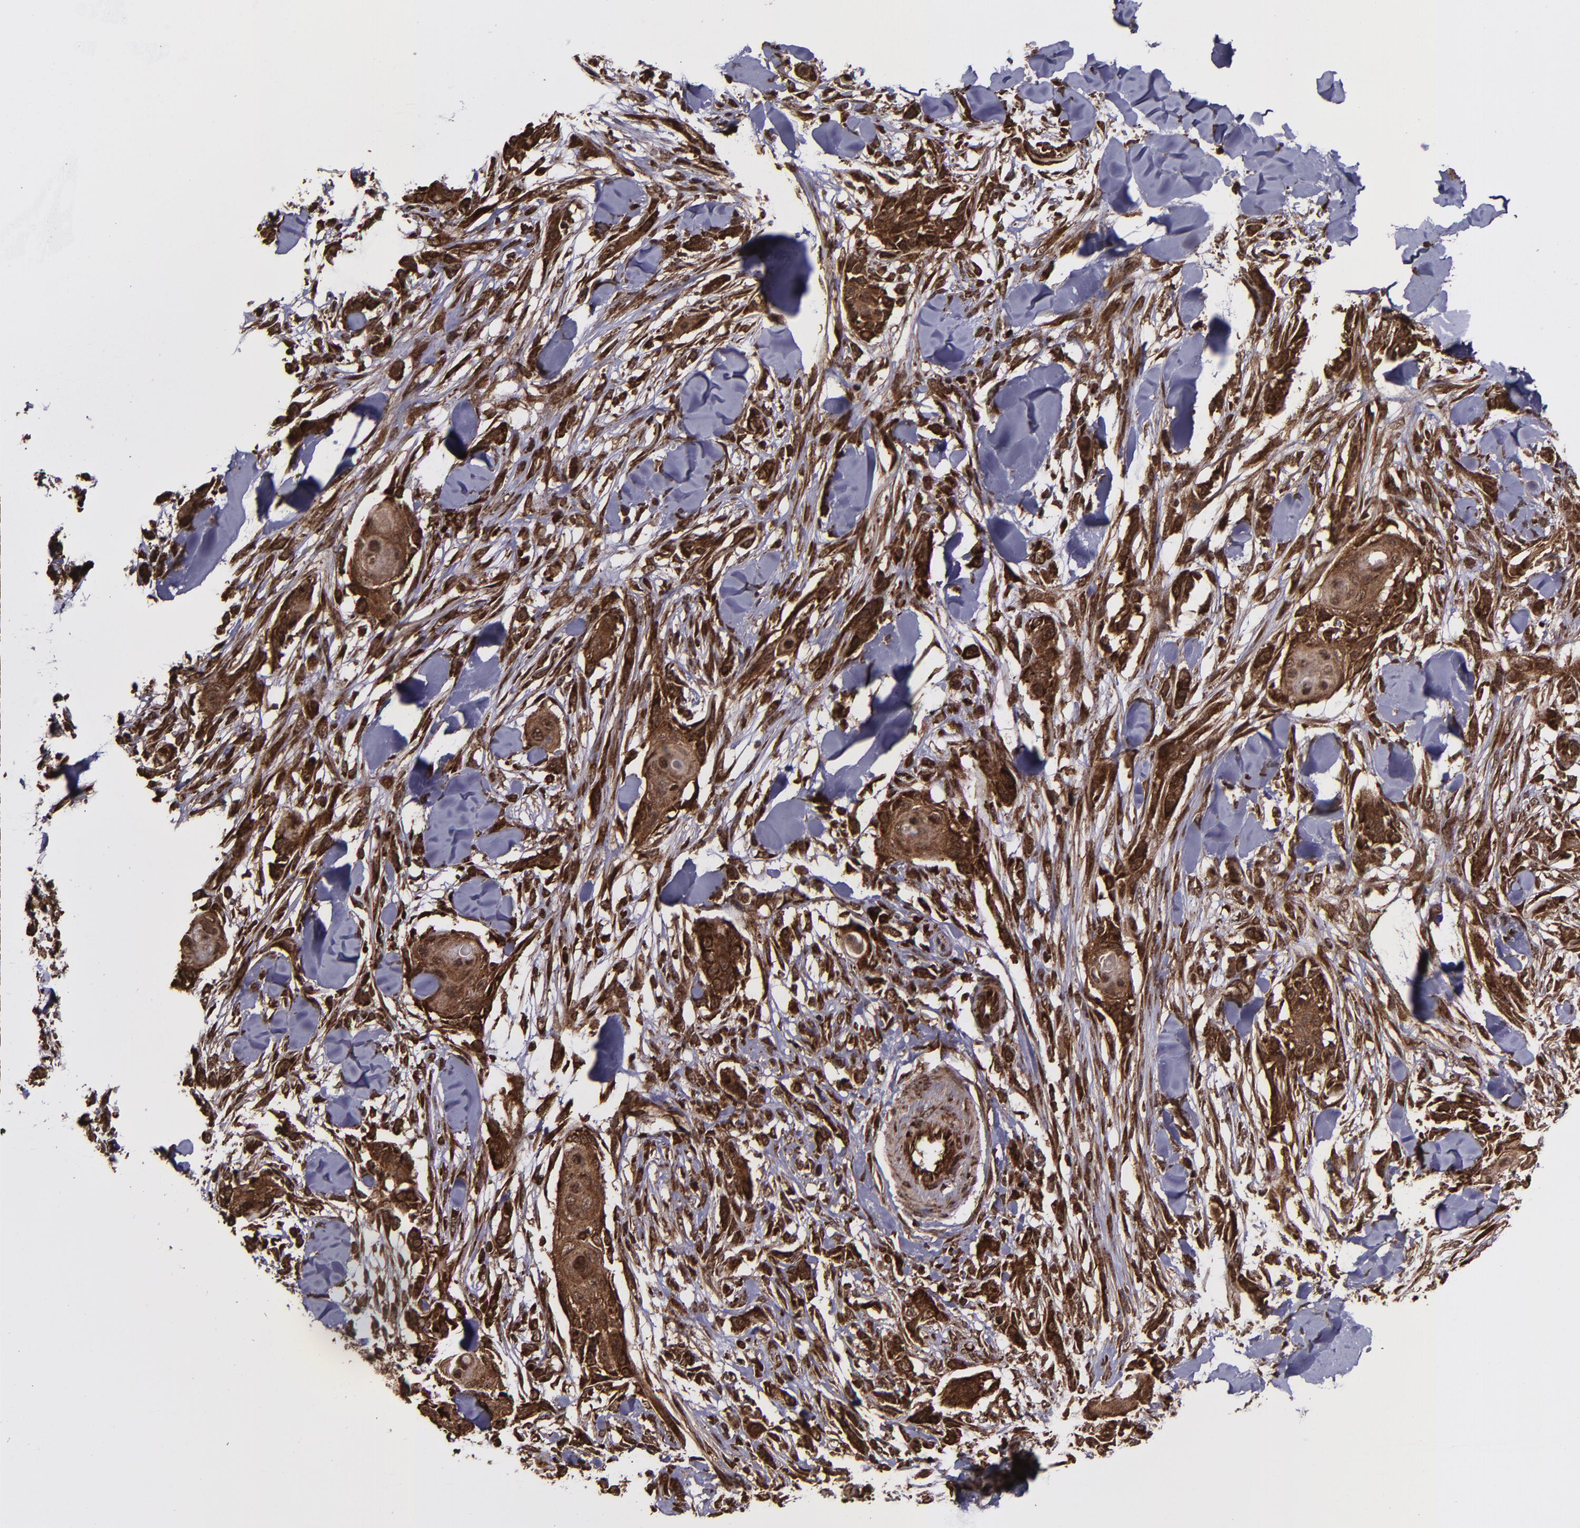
{"staining": {"intensity": "strong", "quantity": ">75%", "location": "cytoplasmic/membranous,nuclear"}, "tissue": "skin cancer", "cell_type": "Tumor cells", "image_type": "cancer", "snomed": [{"axis": "morphology", "description": "Squamous cell carcinoma, NOS"}, {"axis": "topography", "description": "Skin"}], "caption": "Squamous cell carcinoma (skin) stained with a protein marker shows strong staining in tumor cells.", "gene": "EIF4ENIF1", "patient": {"sex": "female", "age": 59}}